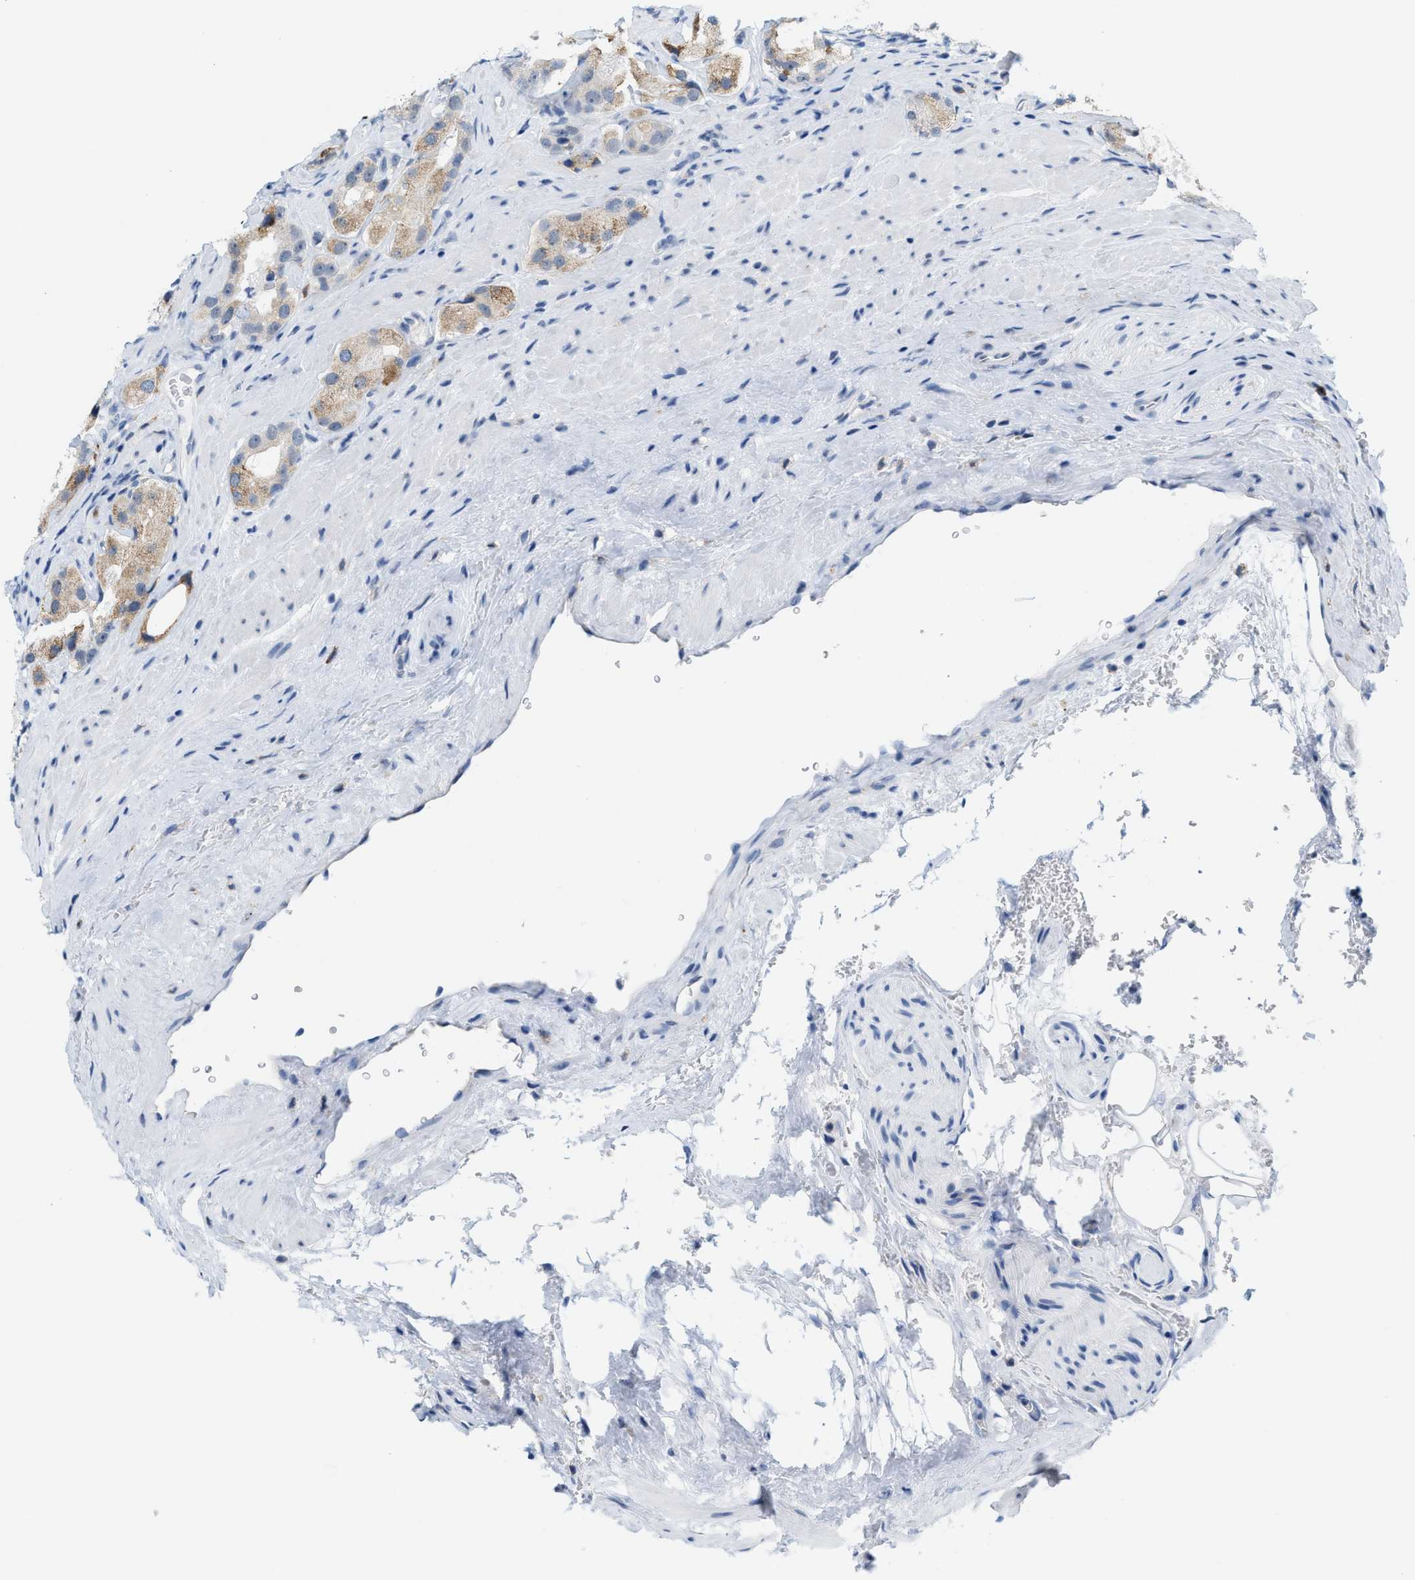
{"staining": {"intensity": "moderate", "quantity": "25%-75%", "location": "cytoplasmic/membranous"}, "tissue": "prostate cancer", "cell_type": "Tumor cells", "image_type": "cancer", "snomed": [{"axis": "morphology", "description": "Adenocarcinoma, High grade"}, {"axis": "topography", "description": "Prostate"}], "caption": "IHC (DAB) staining of prostate cancer (adenocarcinoma (high-grade)) reveals moderate cytoplasmic/membranous protein expression in about 25%-75% of tumor cells. The protein is stained brown, and the nuclei are stained in blue (DAB (3,3'-diaminobenzidine) IHC with brightfield microscopy, high magnification).", "gene": "KIFC3", "patient": {"sex": "male", "age": 63}}